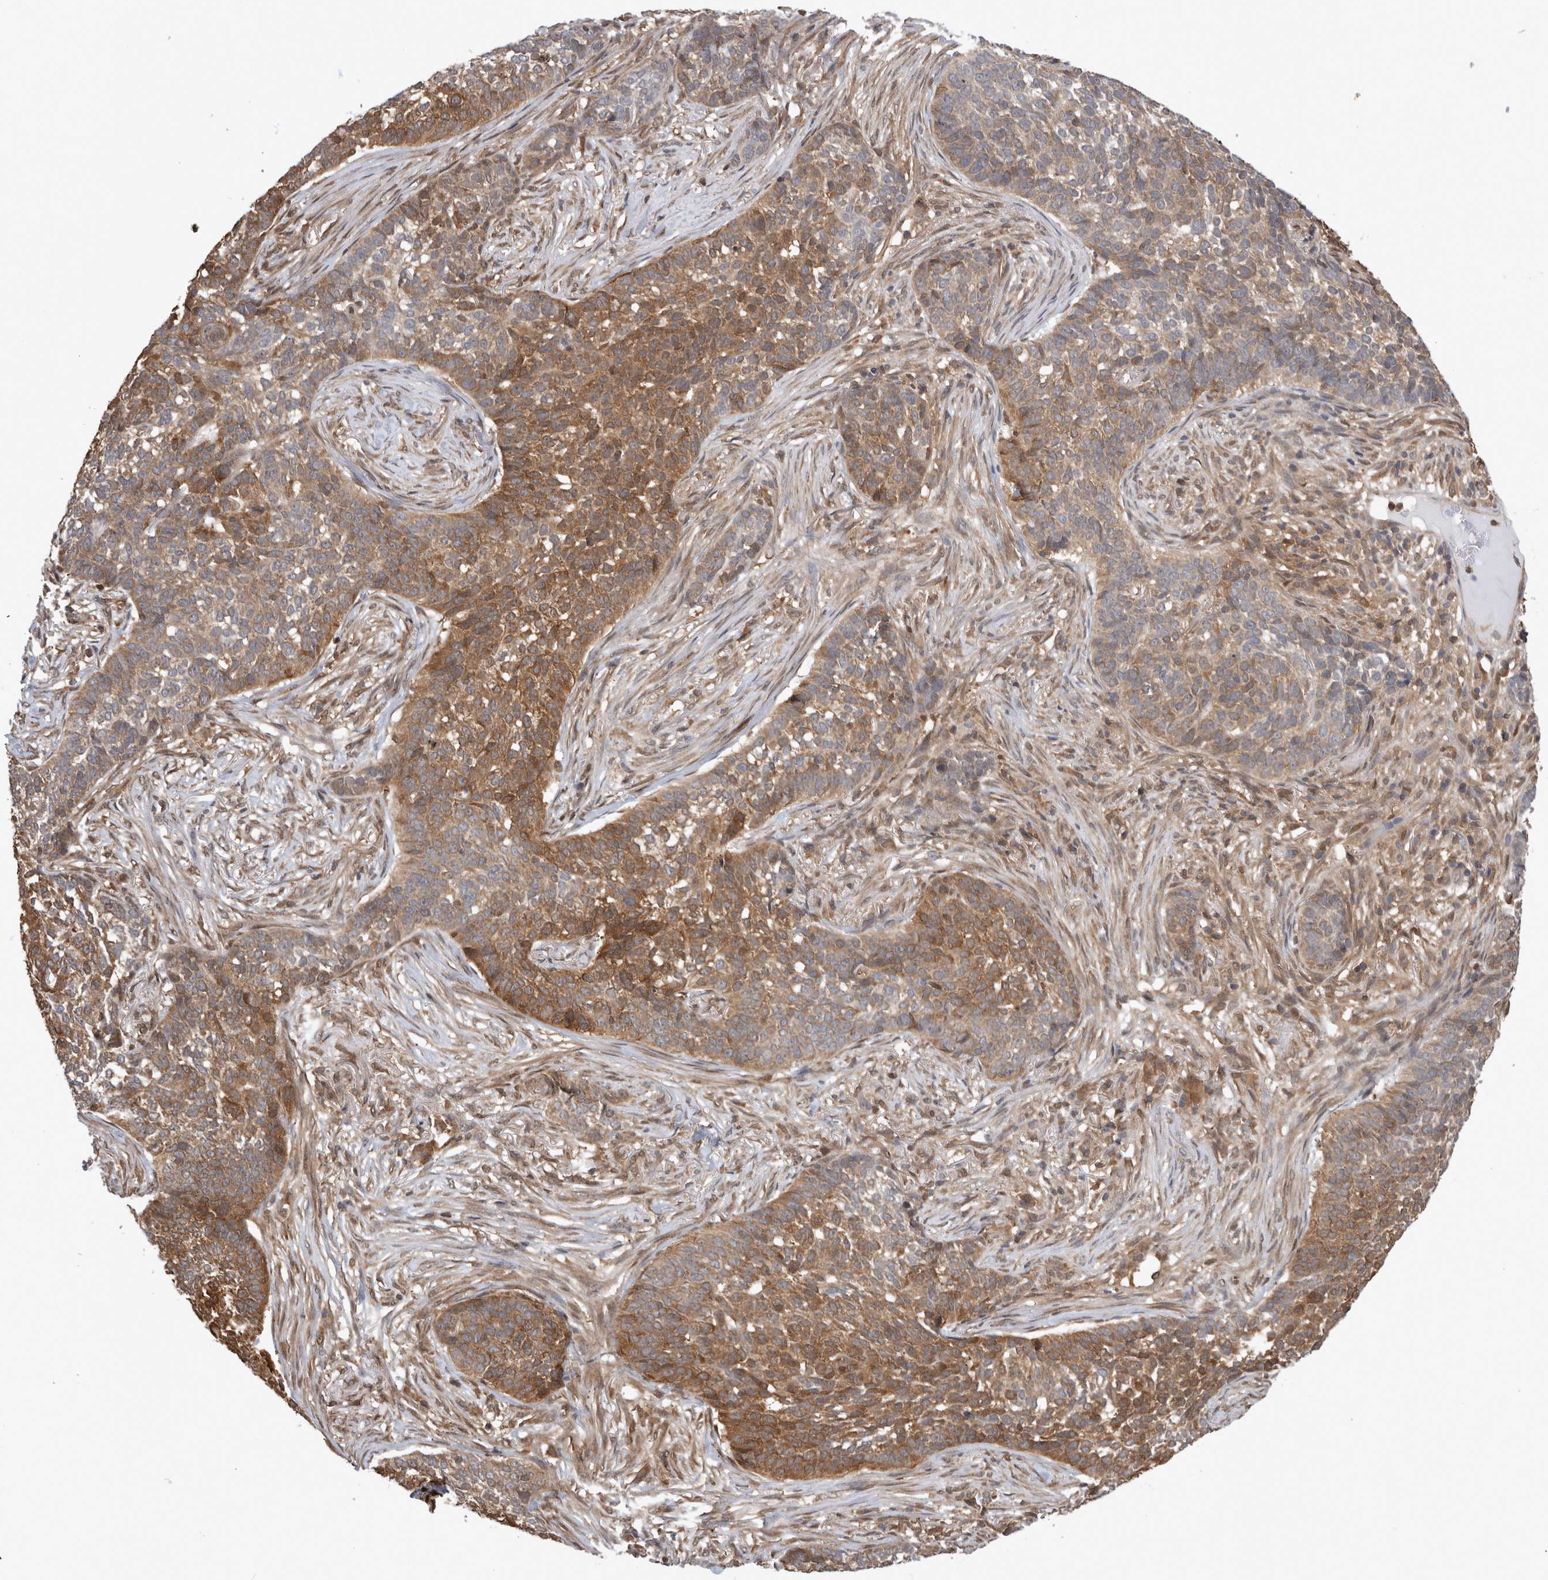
{"staining": {"intensity": "moderate", "quantity": ">75%", "location": "cytoplasmic/membranous"}, "tissue": "skin cancer", "cell_type": "Tumor cells", "image_type": "cancer", "snomed": [{"axis": "morphology", "description": "Basal cell carcinoma"}, {"axis": "topography", "description": "Skin"}], "caption": "Skin basal cell carcinoma stained for a protein demonstrates moderate cytoplasmic/membranous positivity in tumor cells.", "gene": "ASTN2", "patient": {"sex": "male", "age": 85}}